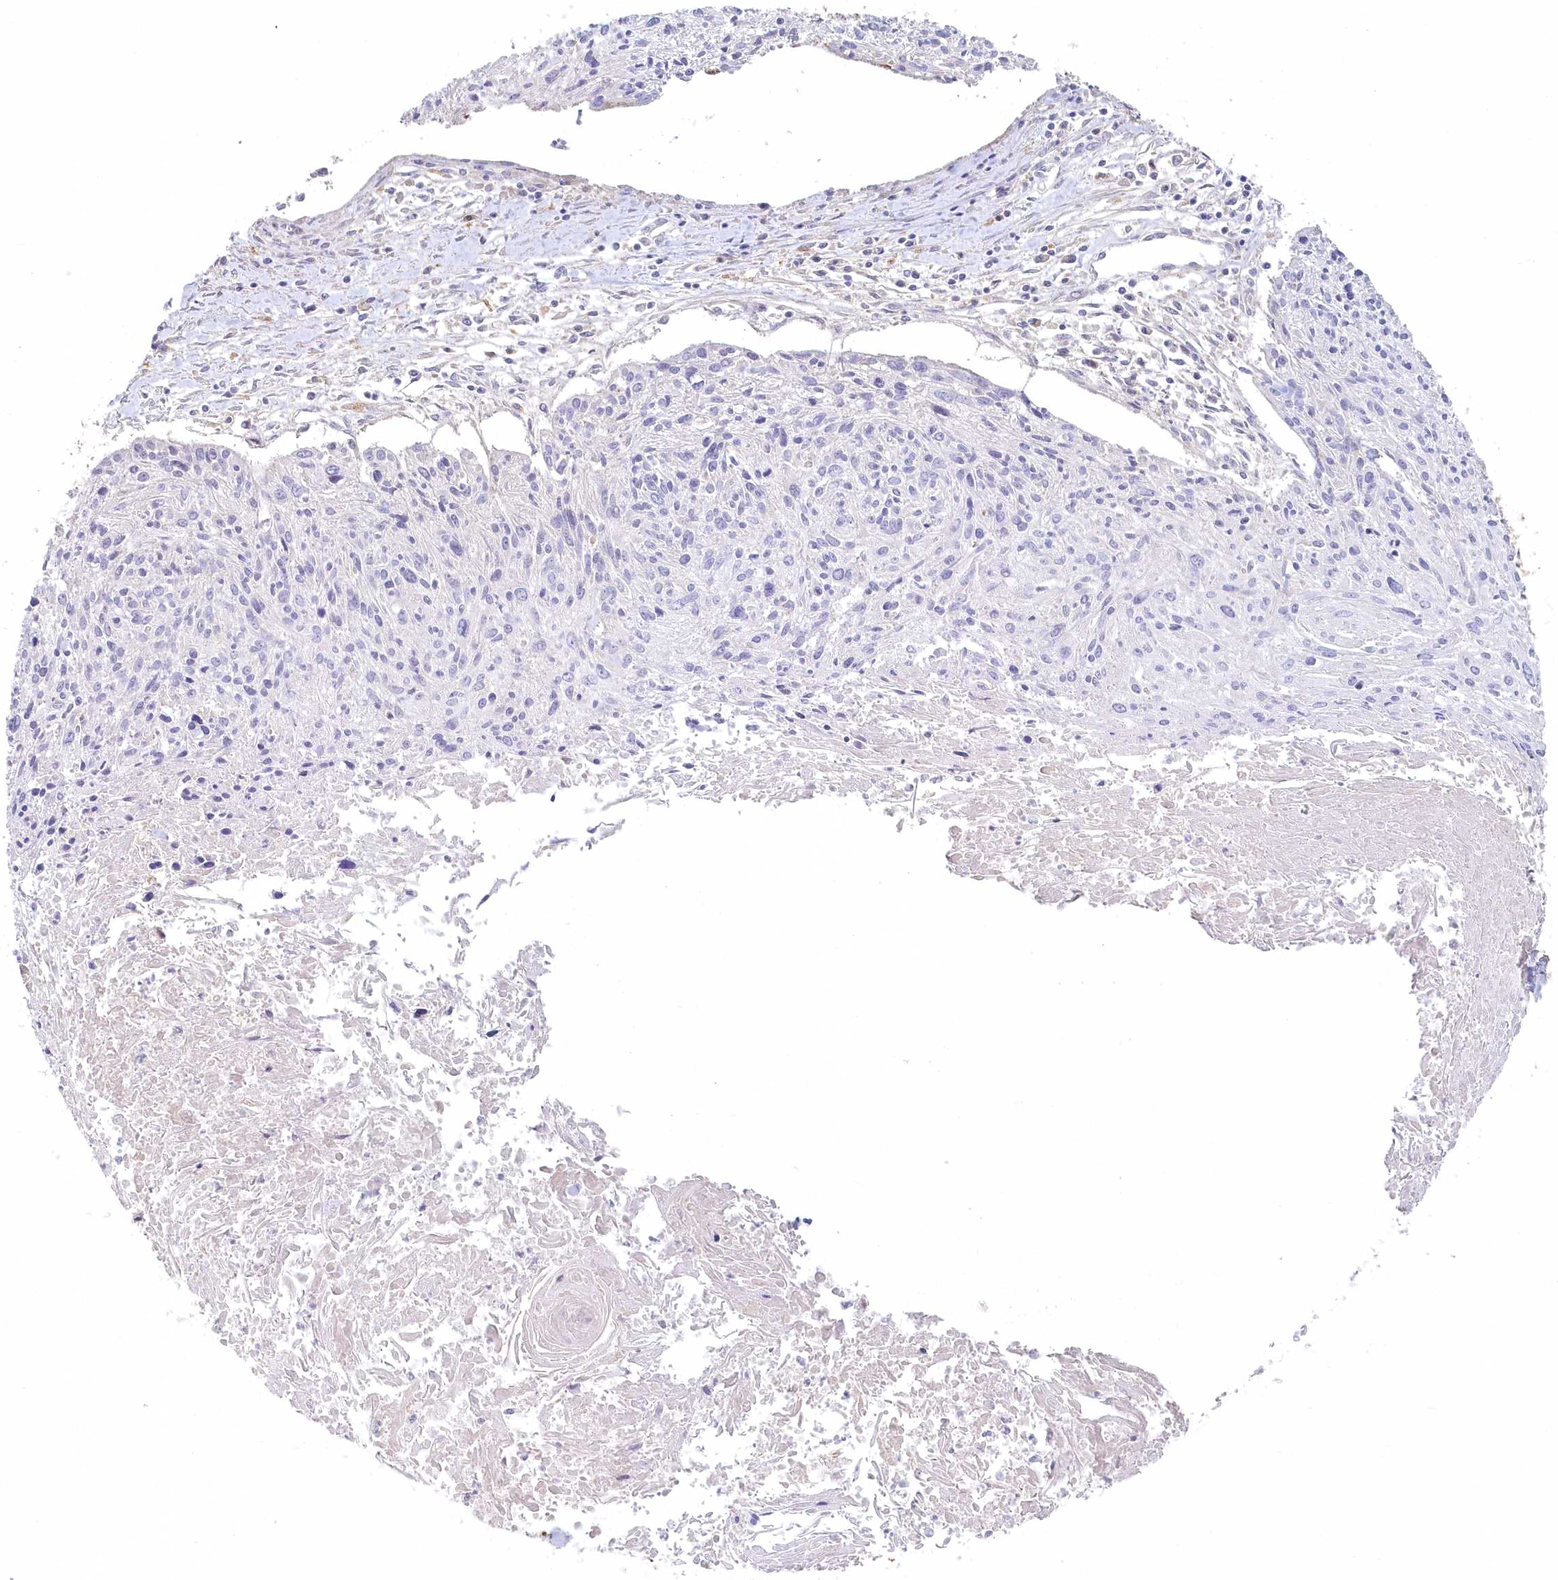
{"staining": {"intensity": "negative", "quantity": "none", "location": "none"}, "tissue": "cervical cancer", "cell_type": "Tumor cells", "image_type": "cancer", "snomed": [{"axis": "morphology", "description": "Squamous cell carcinoma, NOS"}, {"axis": "topography", "description": "Cervix"}], "caption": "Tumor cells show no significant positivity in squamous cell carcinoma (cervical). The staining is performed using DAB brown chromogen with nuclei counter-stained in using hematoxylin.", "gene": "VSIG1", "patient": {"sex": "female", "age": 51}}